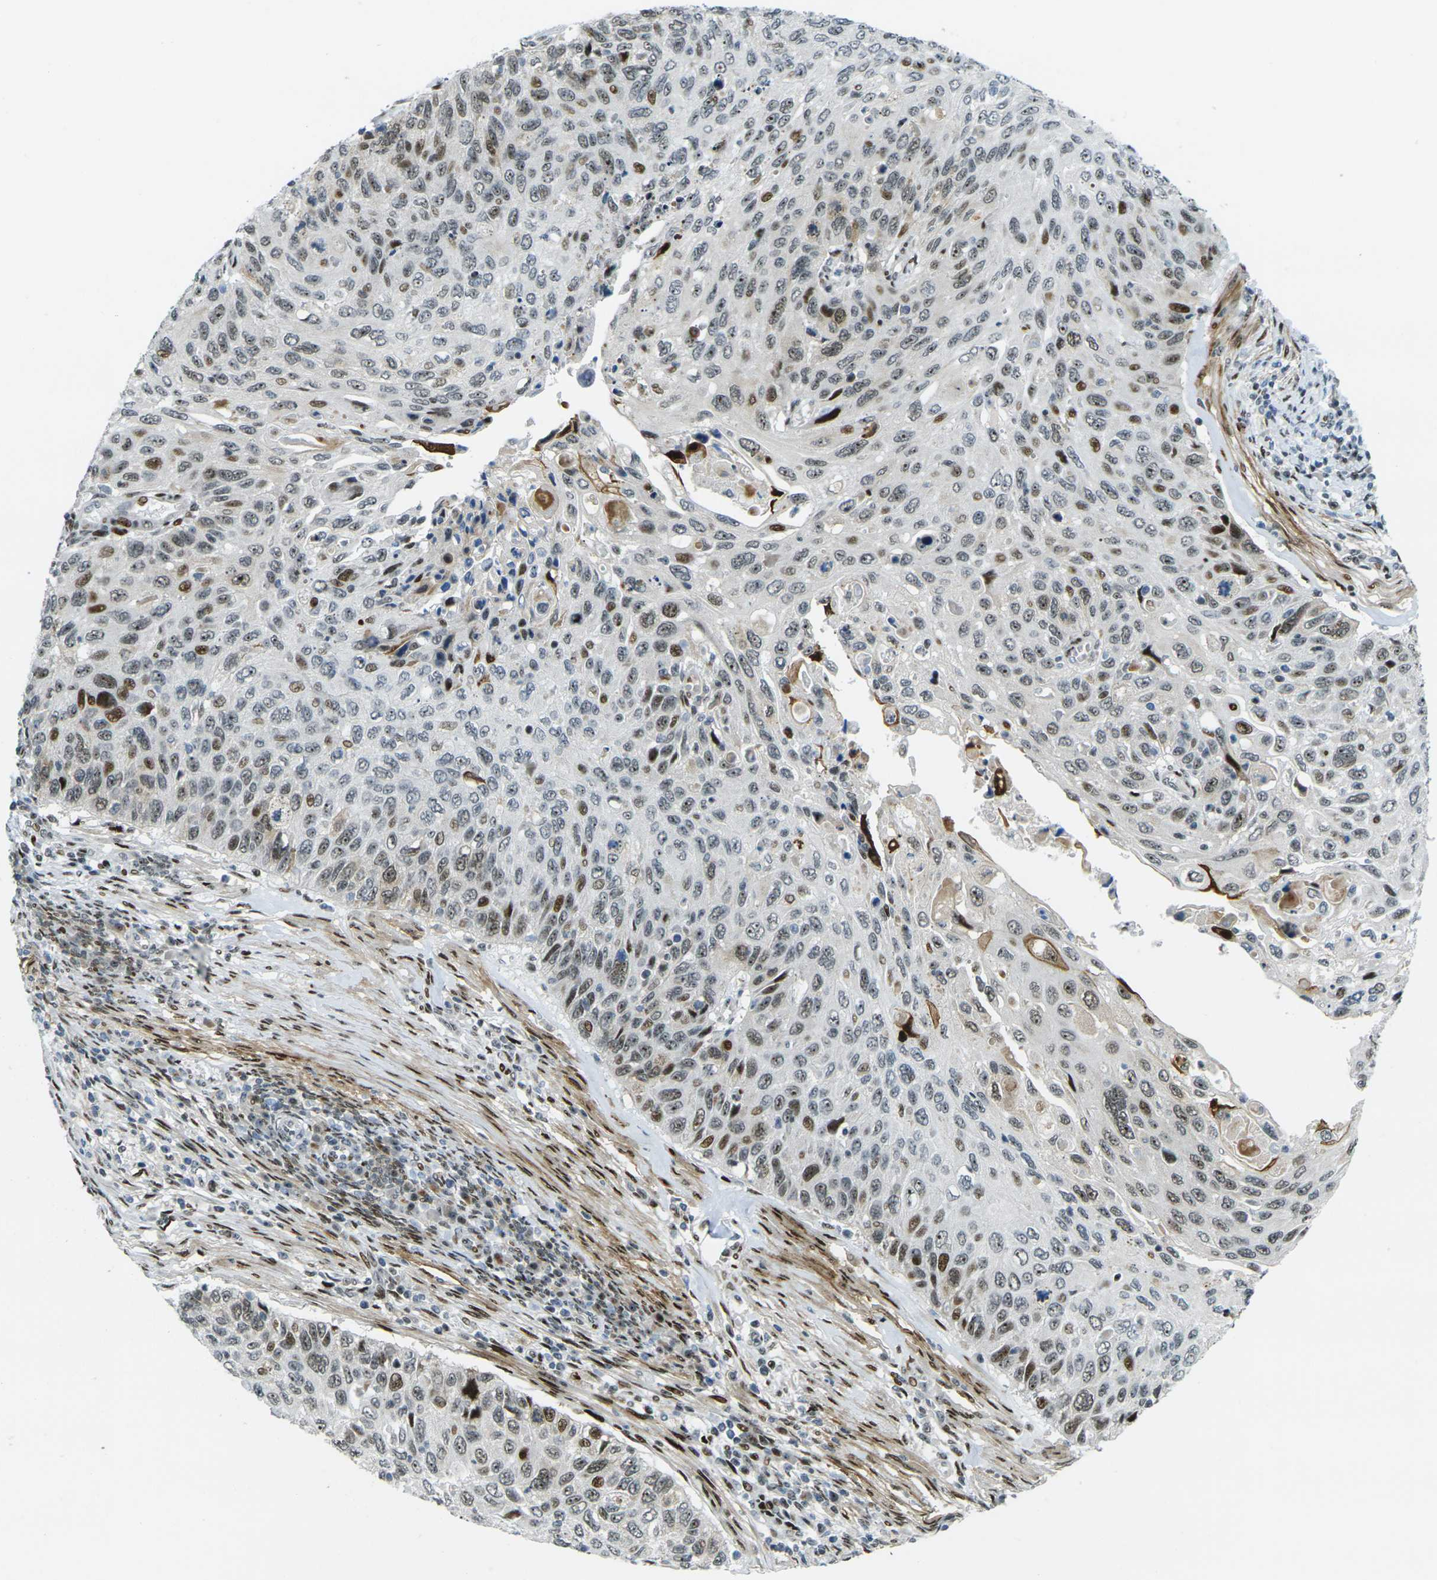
{"staining": {"intensity": "moderate", "quantity": ">75%", "location": "nuclear"}, "tissue": "cervical cancer", "cell_type": "Tumor cells", "image_type": "cancer", "snomed": [{"axis": "morphology", "description": "Squamous cell carcinoma, NOS"}, {"axis": "topography", "description": "Cervix"}], "caption": "Protein staining reveals moderate nuclear expression in about >75% of tumor cells in squamous cell carcinoma (cervical).", "gene": "UBE2C", "patient": {"sex": "female", "age": 70}}